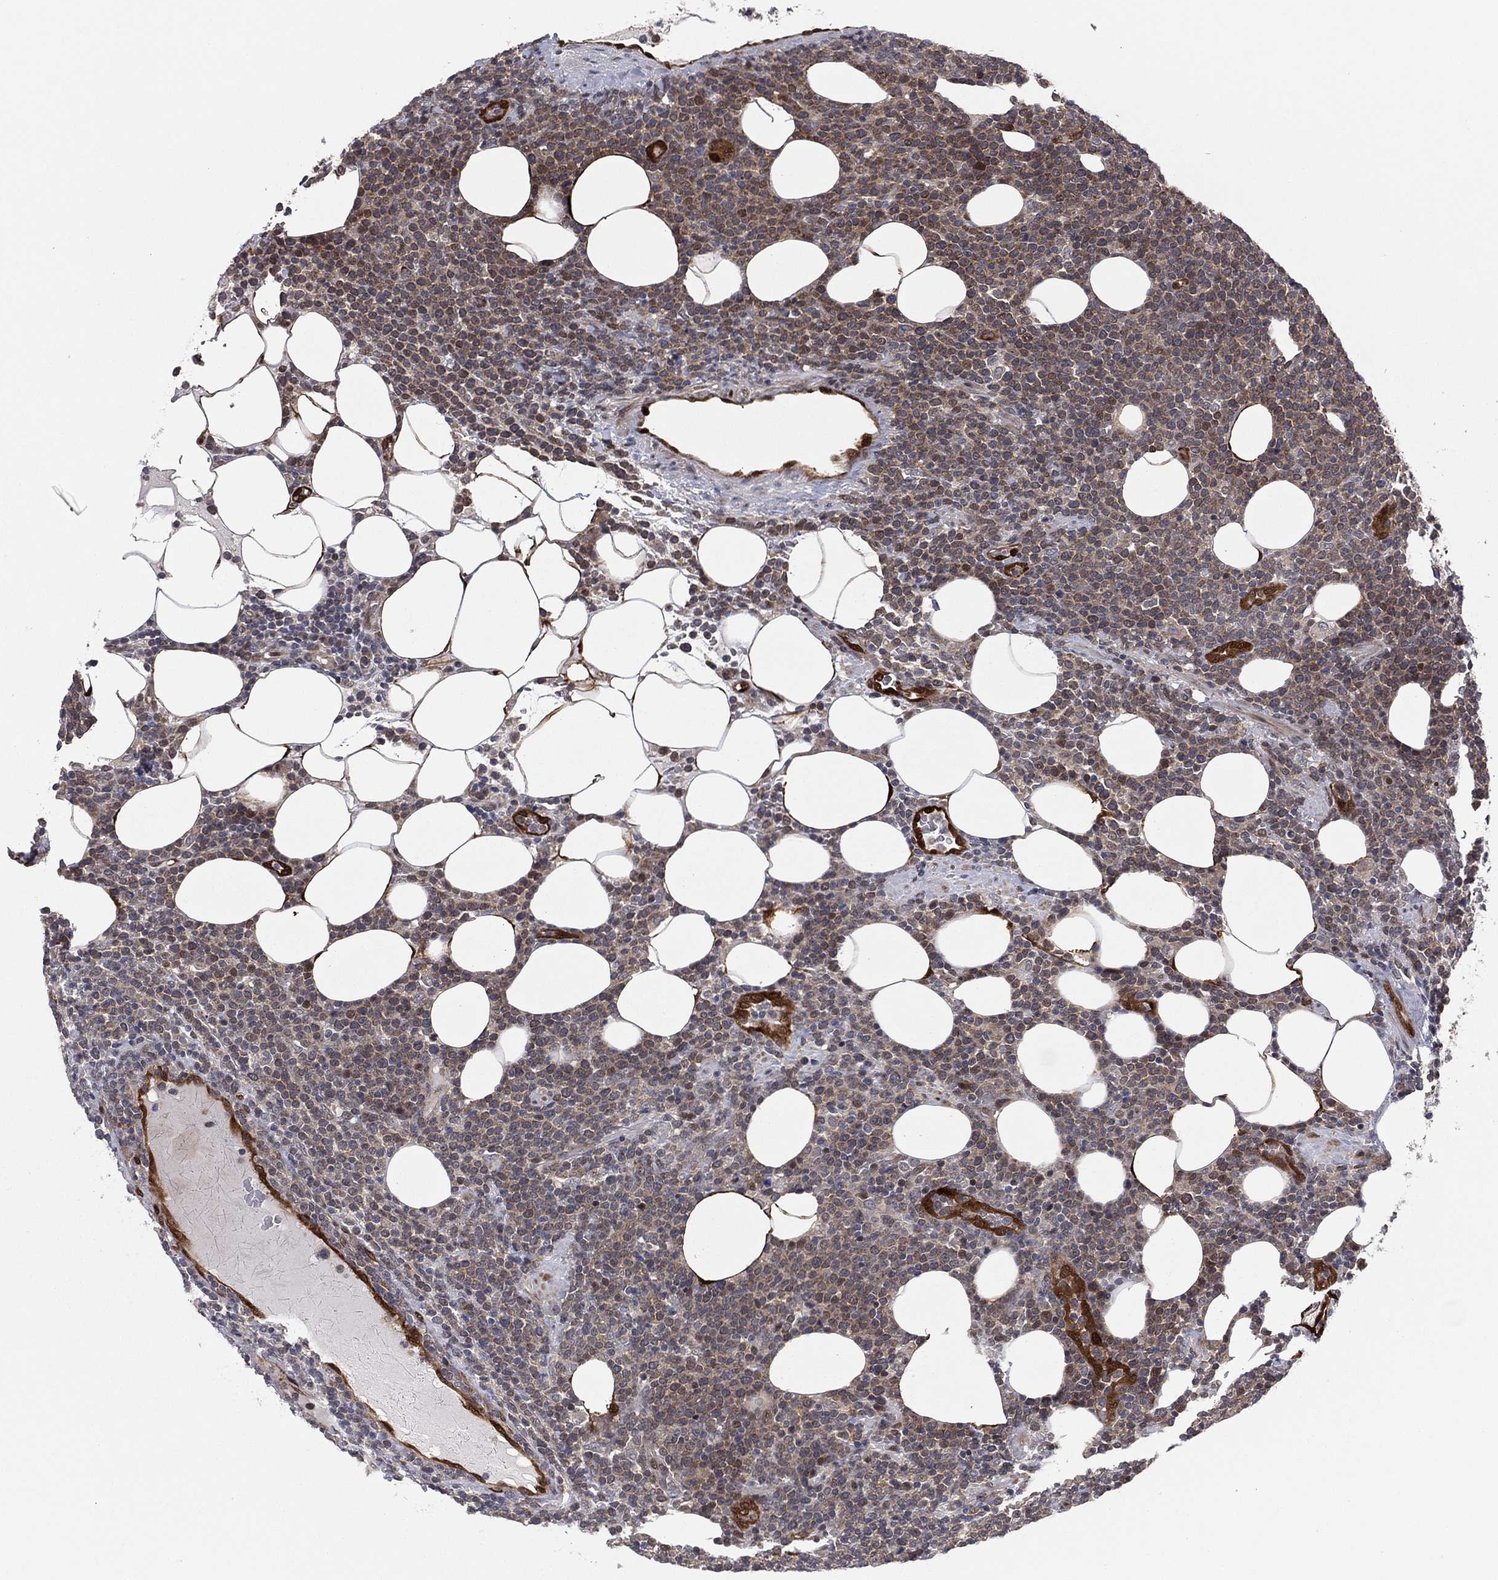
{"staining": {"intensity": "weak", "quantity": "<25%", "location": "cytoplasmic/membranous"}, "tissue": "lymphoma", "cell_type": "Tumor cells", "image_type": "cancer", "snomed": [{"axis": "morphology", "description": "Malignant lymphoma, non-Hodgkin's type, High grade"}, {"axis": "topography", "description": "Lymph node"}], "caption": "Human lymphoma stained for a protein using immunohistochemistry demonstrates no expression in tumor cells.", "gene": "SNCG", "patient": {"sex": "male", "age": 61}}